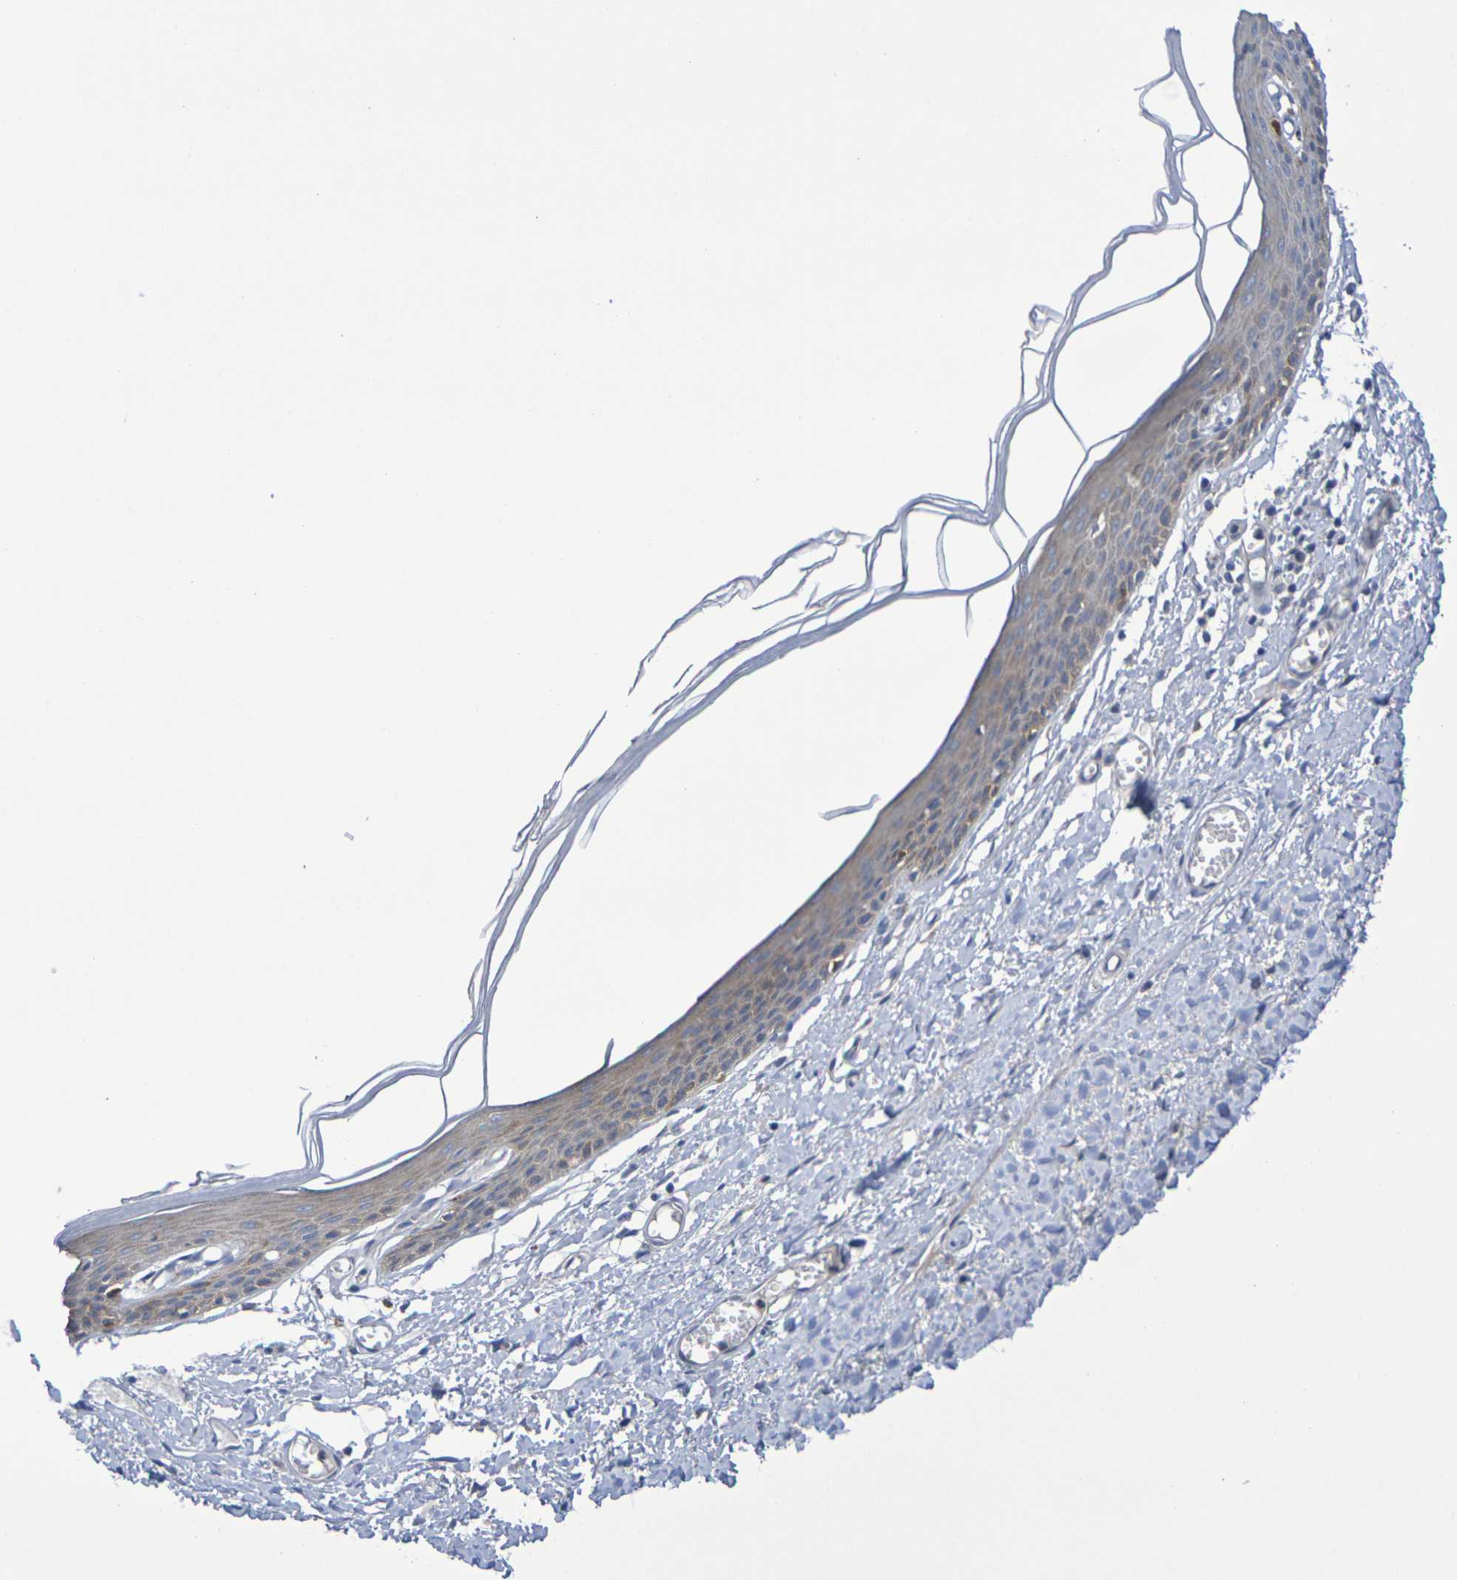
{"staining": {"intensity": "weak", "quantity": ">75%", "location": "cytoplasmic/membranous"}, "tissue": "skin", "cell_type": "Epidermal cells", "image_type": "normal", "snomed": [{"axis": "morphology", "description": "Normal tissue, NOS"}, {"axis": "topography", "description": "Vulva"}], "caption": "High-magnification brightfield microscopy of unremarkable skin stained with DAB (3,3'-diaminobenzidine) (brown) and counterstained with hematoxylin (blue). epidermal cells exhibit weak cytoplasmic/membranous positivity is seen in about>75% of cells. The staining was performed using DAB, with brown indicating positive protein expression. Nuclei are stained blue with hematoxylin.", "gene": "SDC4", "patient": {"sex": "female", "age": 54}}